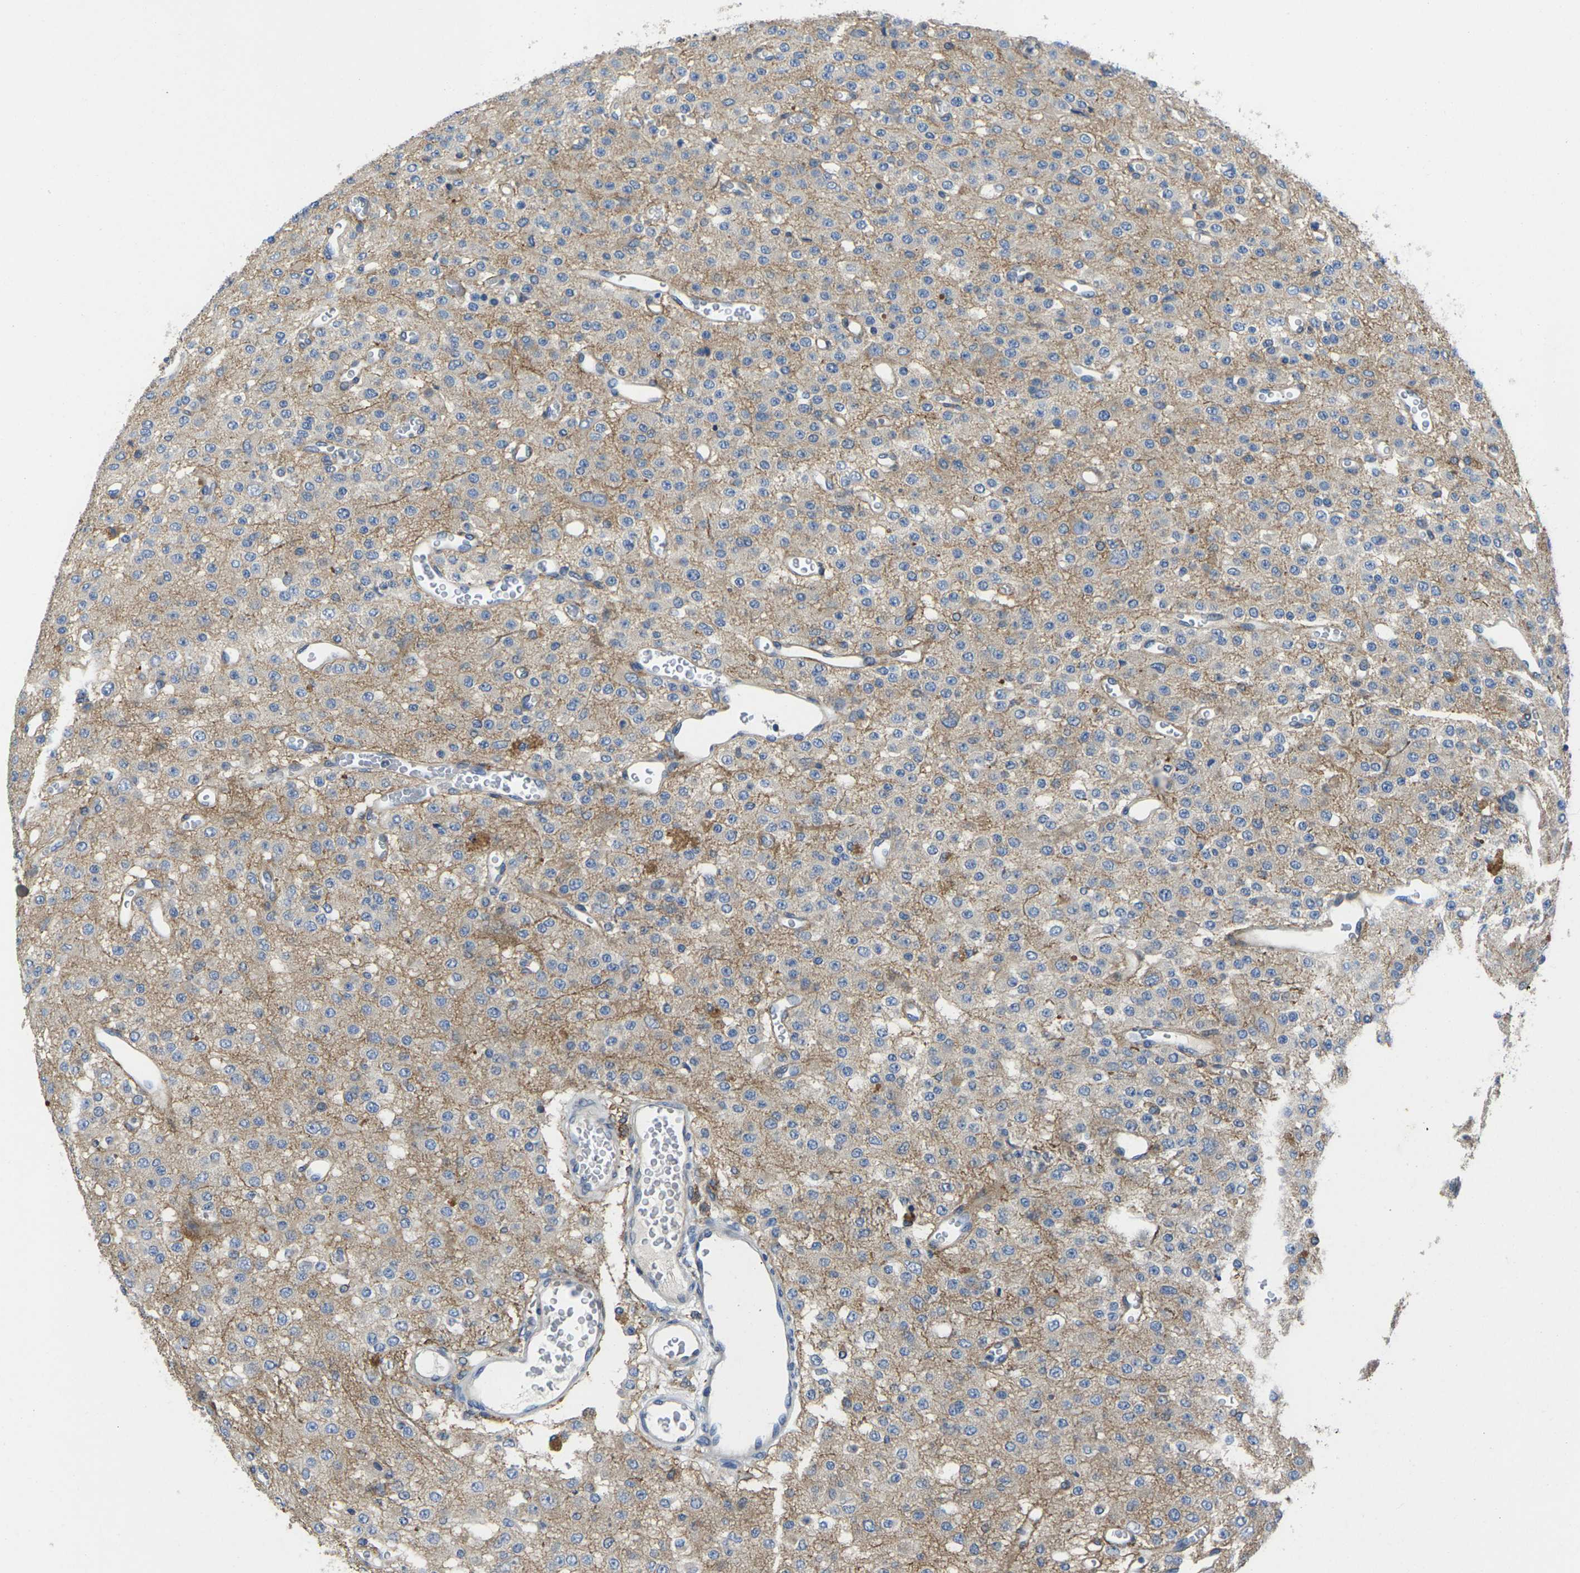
{"staining": {"intensity": "moderate", "quantity": ">75%", "location": "cytoplasmic/membranous"}, "tissue": "glioma", "cell_type": "Tumor cells", "image_type": "cancer", "snomed": [{"axis": "morphology", "description": "Glioma, malignant, Low grade"}, {"axis": "topography", "description": "Brain"}], "caption": "IHC (DAB) staining of human malignant glioma (low-grade) demonstrates moderate cytoplasmic/membranous protein expression in about >75% of tumor cells.", "gene": "SCNN1A", "patient": {"sex": "male", "age": 38}}